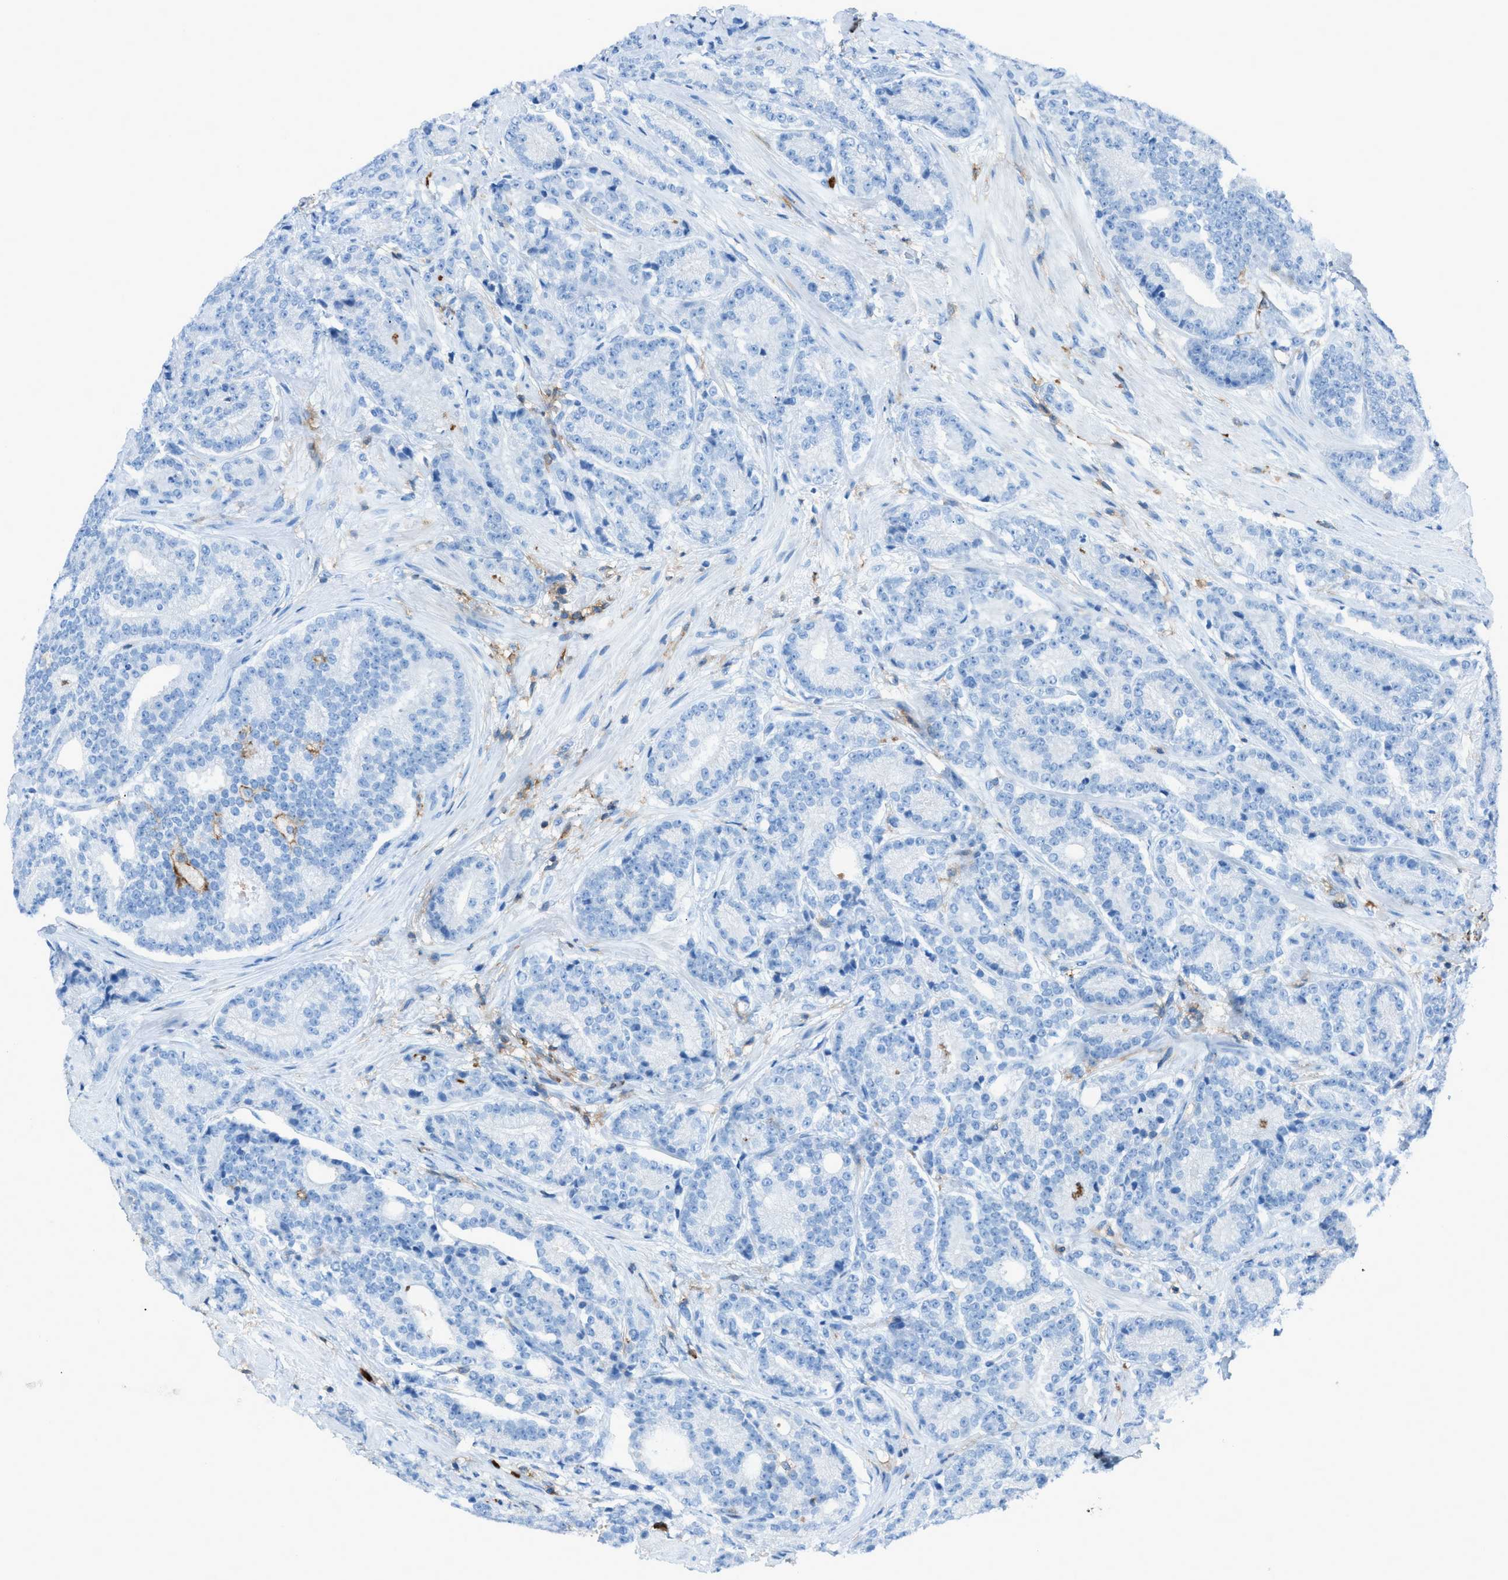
{"staining": {"intensity": "negative", "quantity": "none", "location": "none"}, "tissue": "prostate cancer", "cell_type": "Tumor cells", "image_type": "cancer", "snomed": [{"axis": "morphology", "description": "Adenocarcinoma, High grade"}, {"axis": "topography", "description": "Prostate"}], "caption": "The immunohistochemistry histopathology image has no significant expression in tumor cells of prostate cancer (high-grade adenocarcinoma) tissue. (DAB immunohistochemistry (IHC), high magnification).", "gene": "ITGB2", "patient": {"sex": "male", "age": 61}}